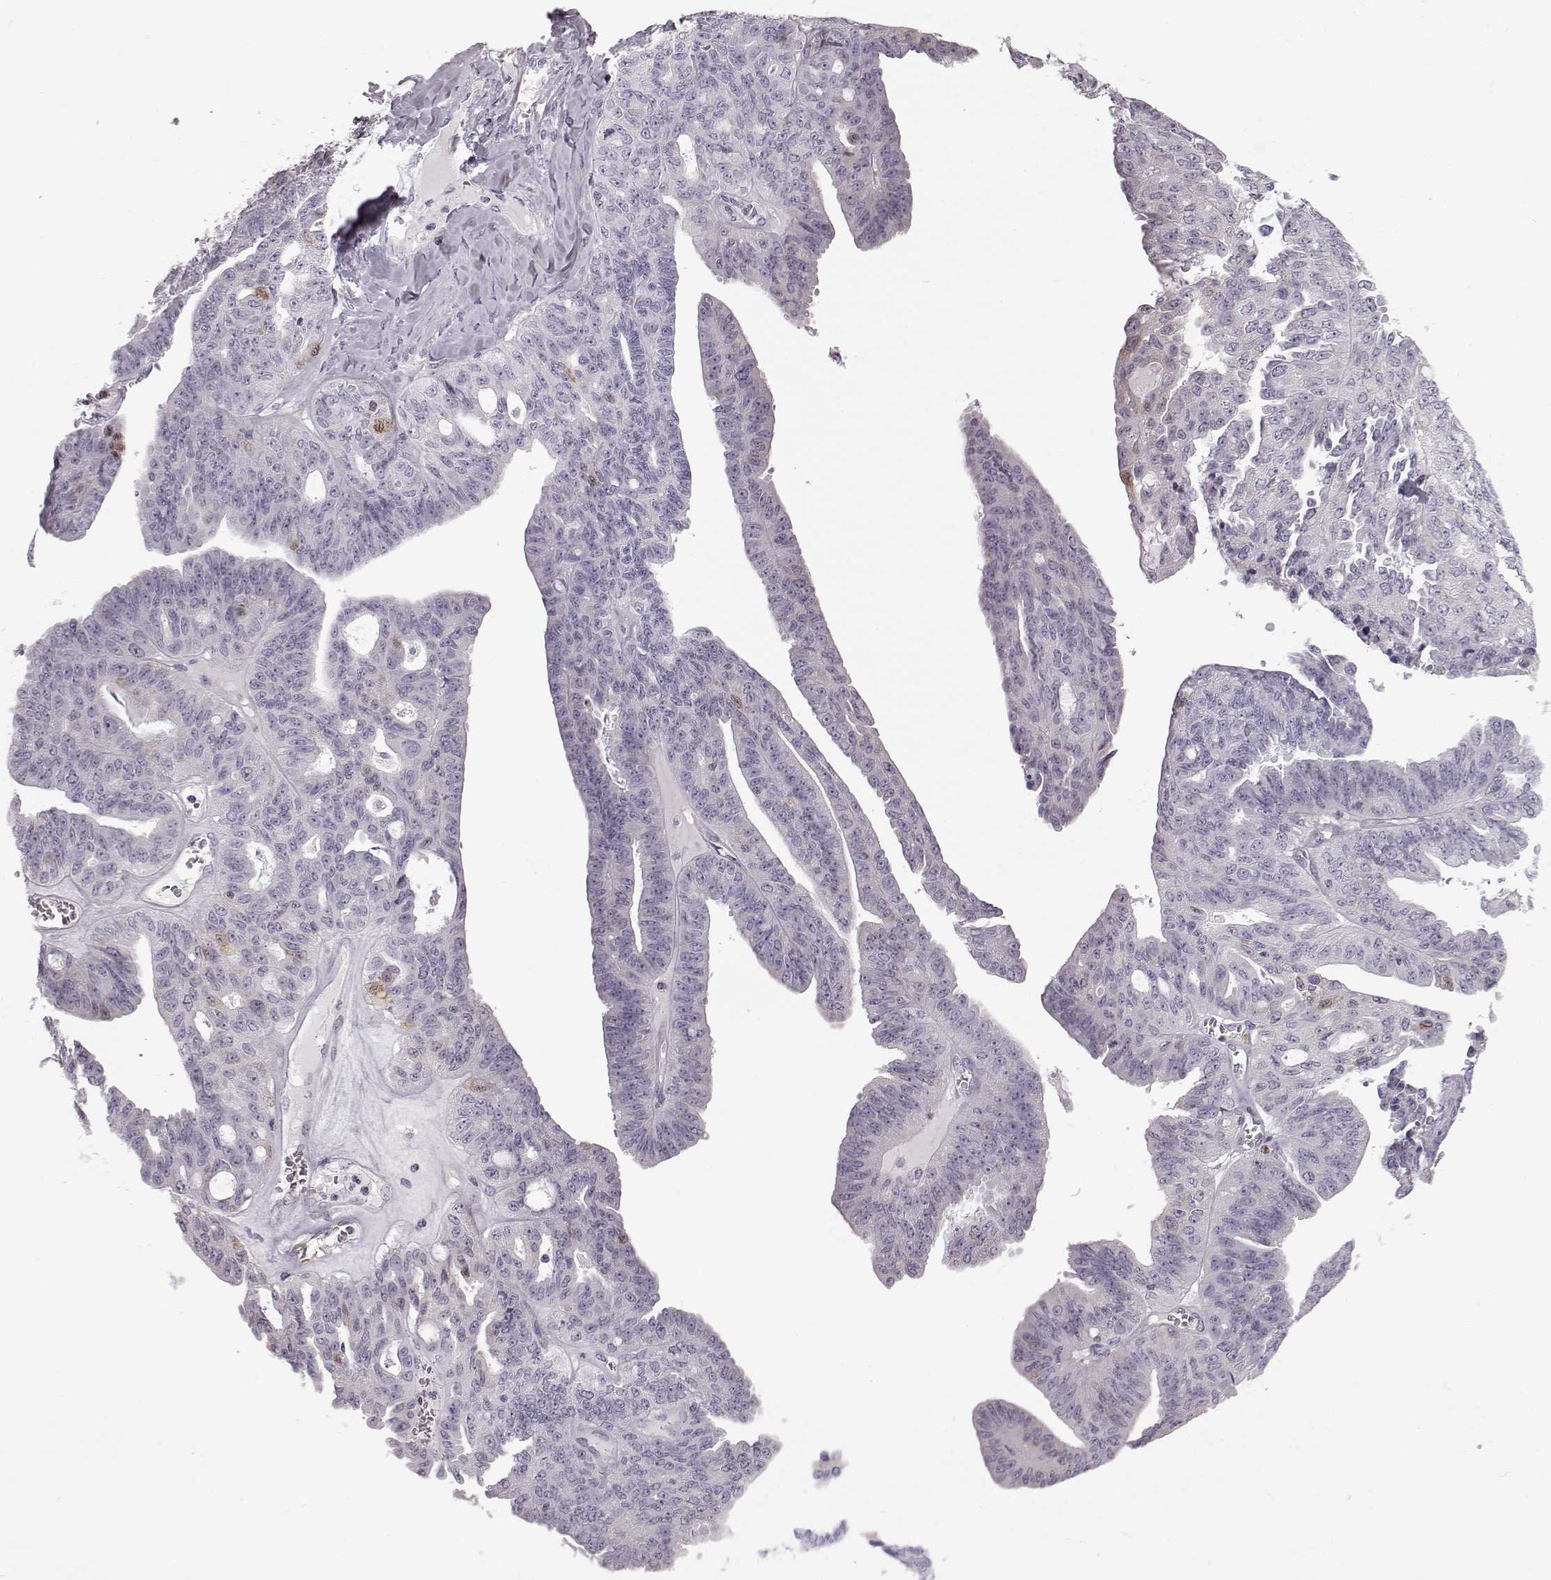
{"staining": {"intensity": "negative", "quantity": "none", "location": "none"}, "tissue": "ovarian cancer", "cell_type": "Tumor cells", "image_type": "cancer", "snomed": [{"axis": "morphology", "description": "Cystadenocarcinoma, serous, NOS"}, {"axis": "topography", "description": "Ovary"}], "caption": "Protein analysis of ovarian cancer displays no significant positivity in tumor cells.", "gene": "ELOVL5", "patient": {"sex": "female", "age": 71}}